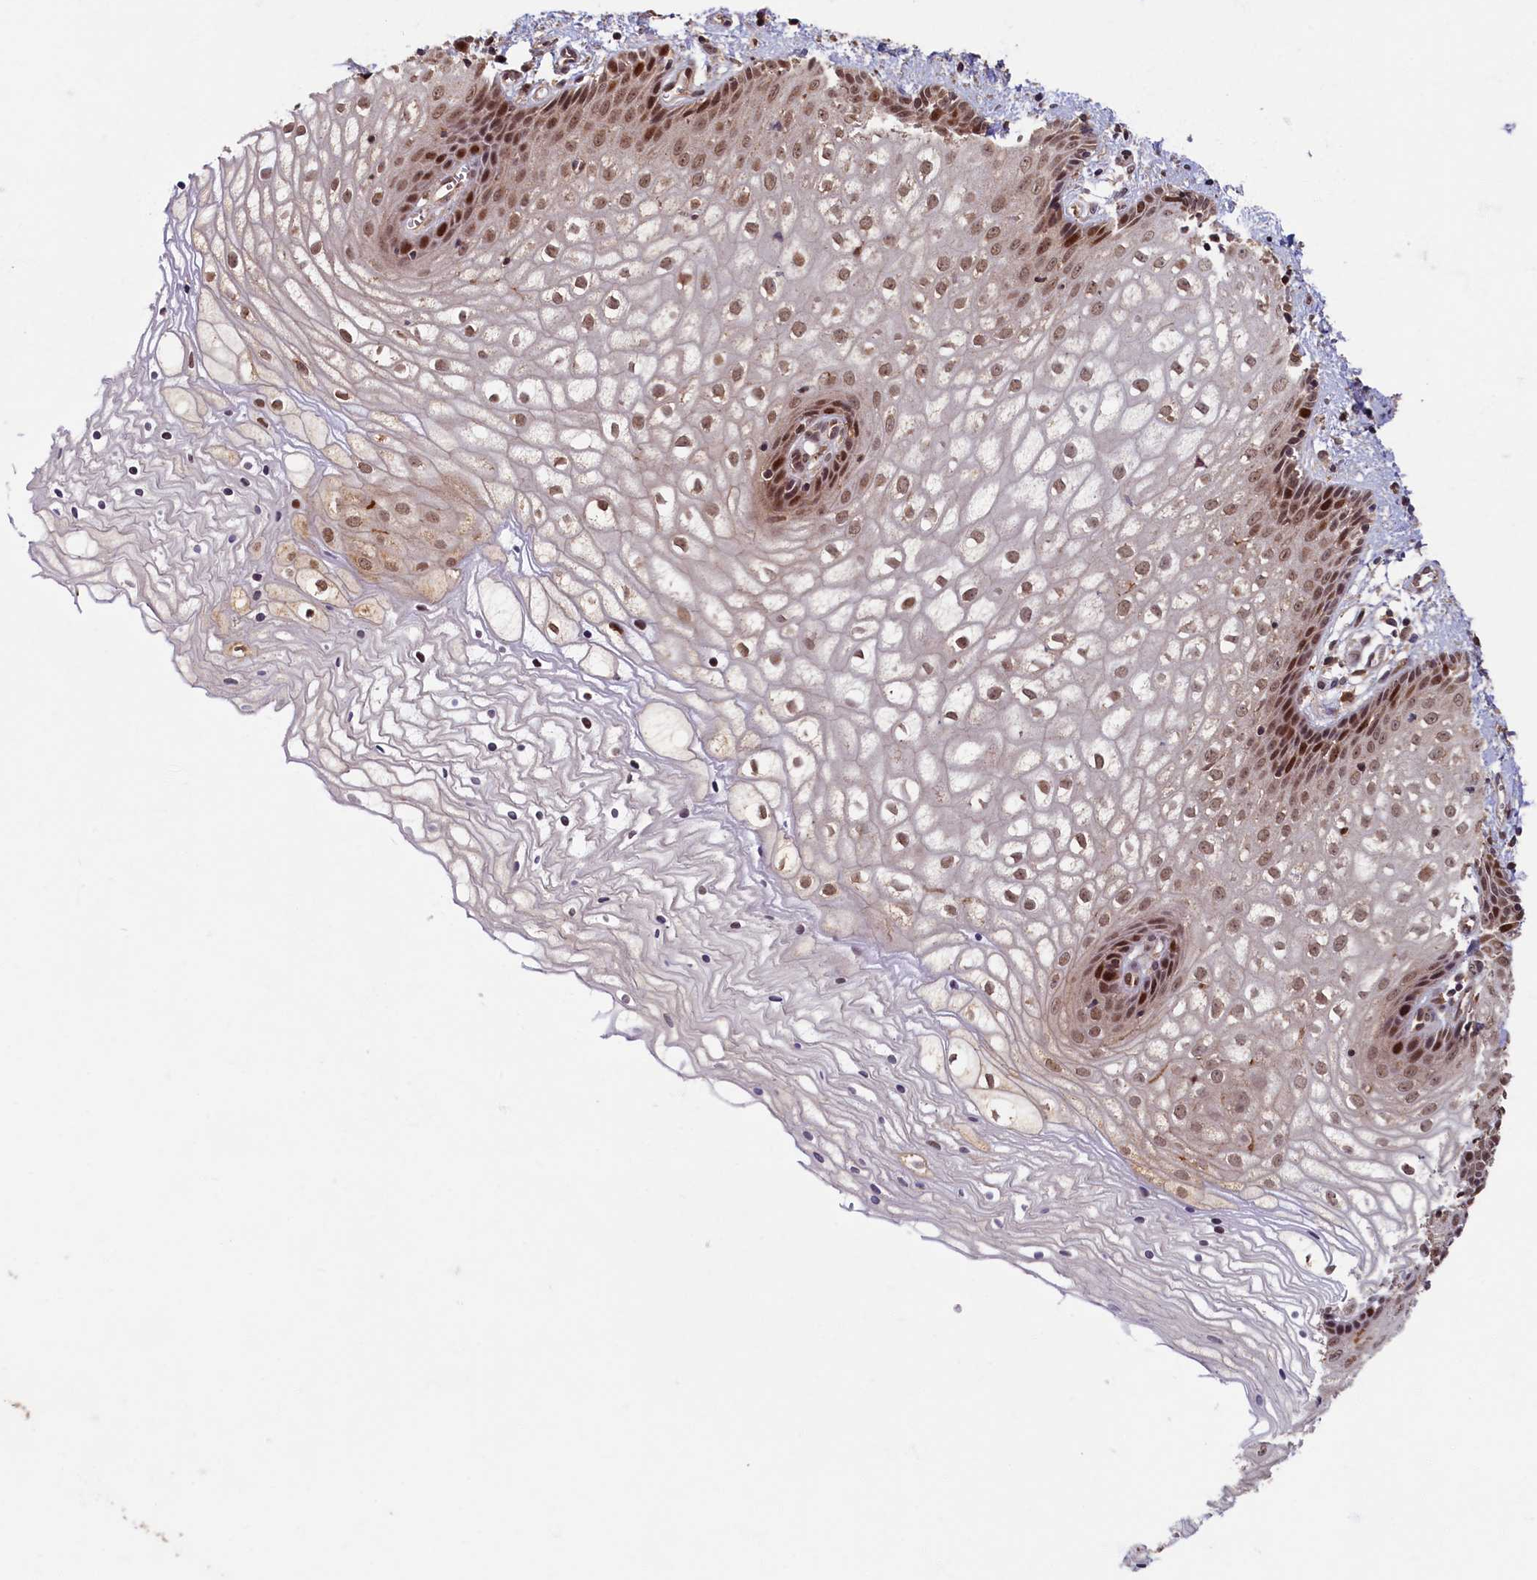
{"staining": {"intensity": "strong", "quantity": "25%-75%", "location": "nuclear"}, "tissue": "vagina", "cell_type": "Squamous epithelial cells", "image_type": "normal", "snomed": [{"axis": "morphology", "description": "Normal tissue, NOS"}, {"axis": "topography", "description": "Vagina"}], "caption": "Immunohistochemistry (IHC) of unremarkable vagina shows high levels of strong nuclear positivity in about 25%-75% of squamous epithelial cells. (IHC, brightfield microscopy, high magnification).", "gene": "BRCA1", "patient": {"sex": "female", "age": 34}}